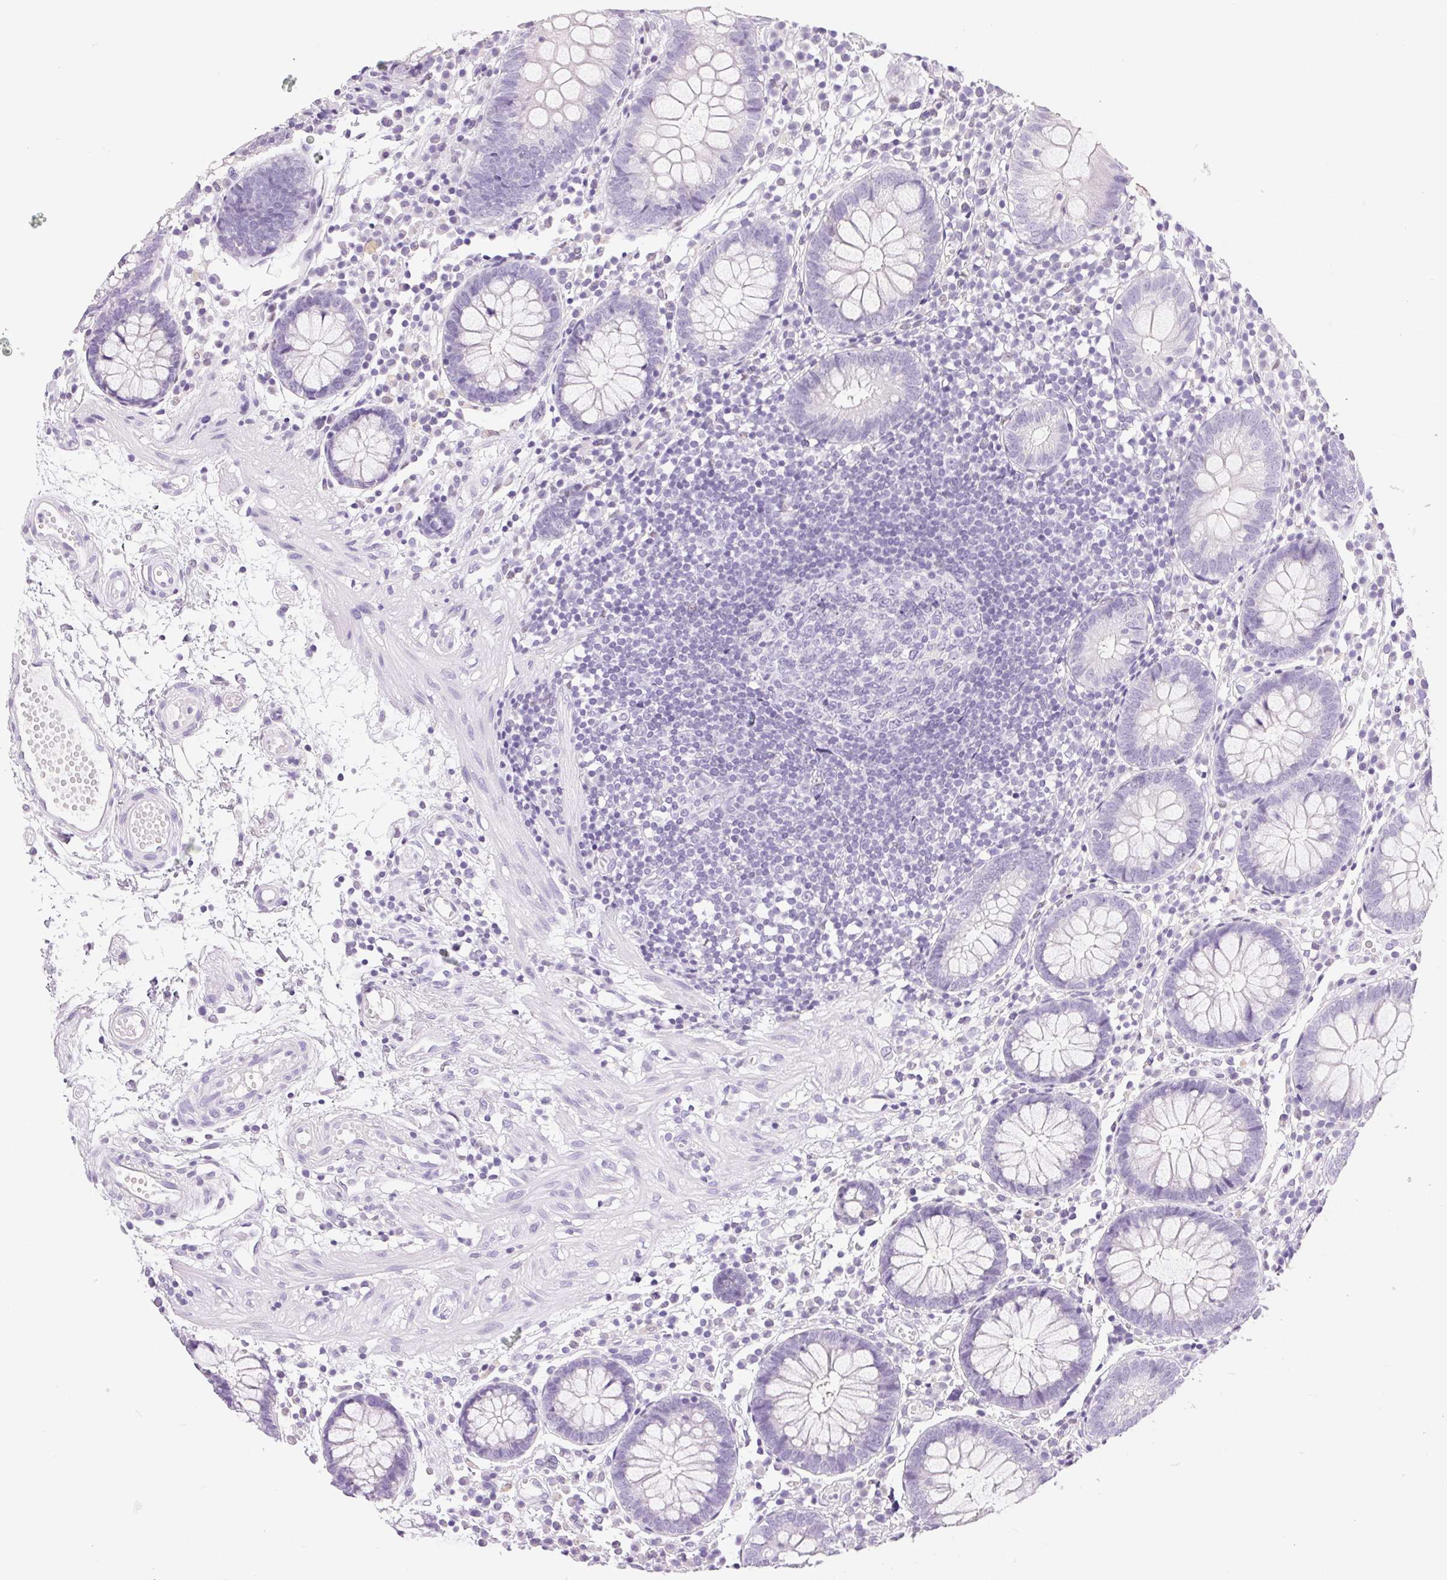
{"staining": {"intensity": "negative", "quantity": "none", "location": "none"}, "tissue": "colon", "cell_type": "Endothelial cells", "image_type": "normal", "snomed": [{"axis": "morphology", "description": "Normal tissue, NOS"}, {"axis": "morphology", "description": "Adenocarcinoma, NOS"}, {"axis": "topography", "description": "Colon"}], "caption": "High magnification brightfield microscopy of benign colon stained with DAB (brown) and counterstained with hematoxylin (blue): endothelial cells show no significant staining. (DAB IHC with hematoxylin counter stain).", "gene": "ASGR2", "patient": {"sex": "male", "age": 83}}